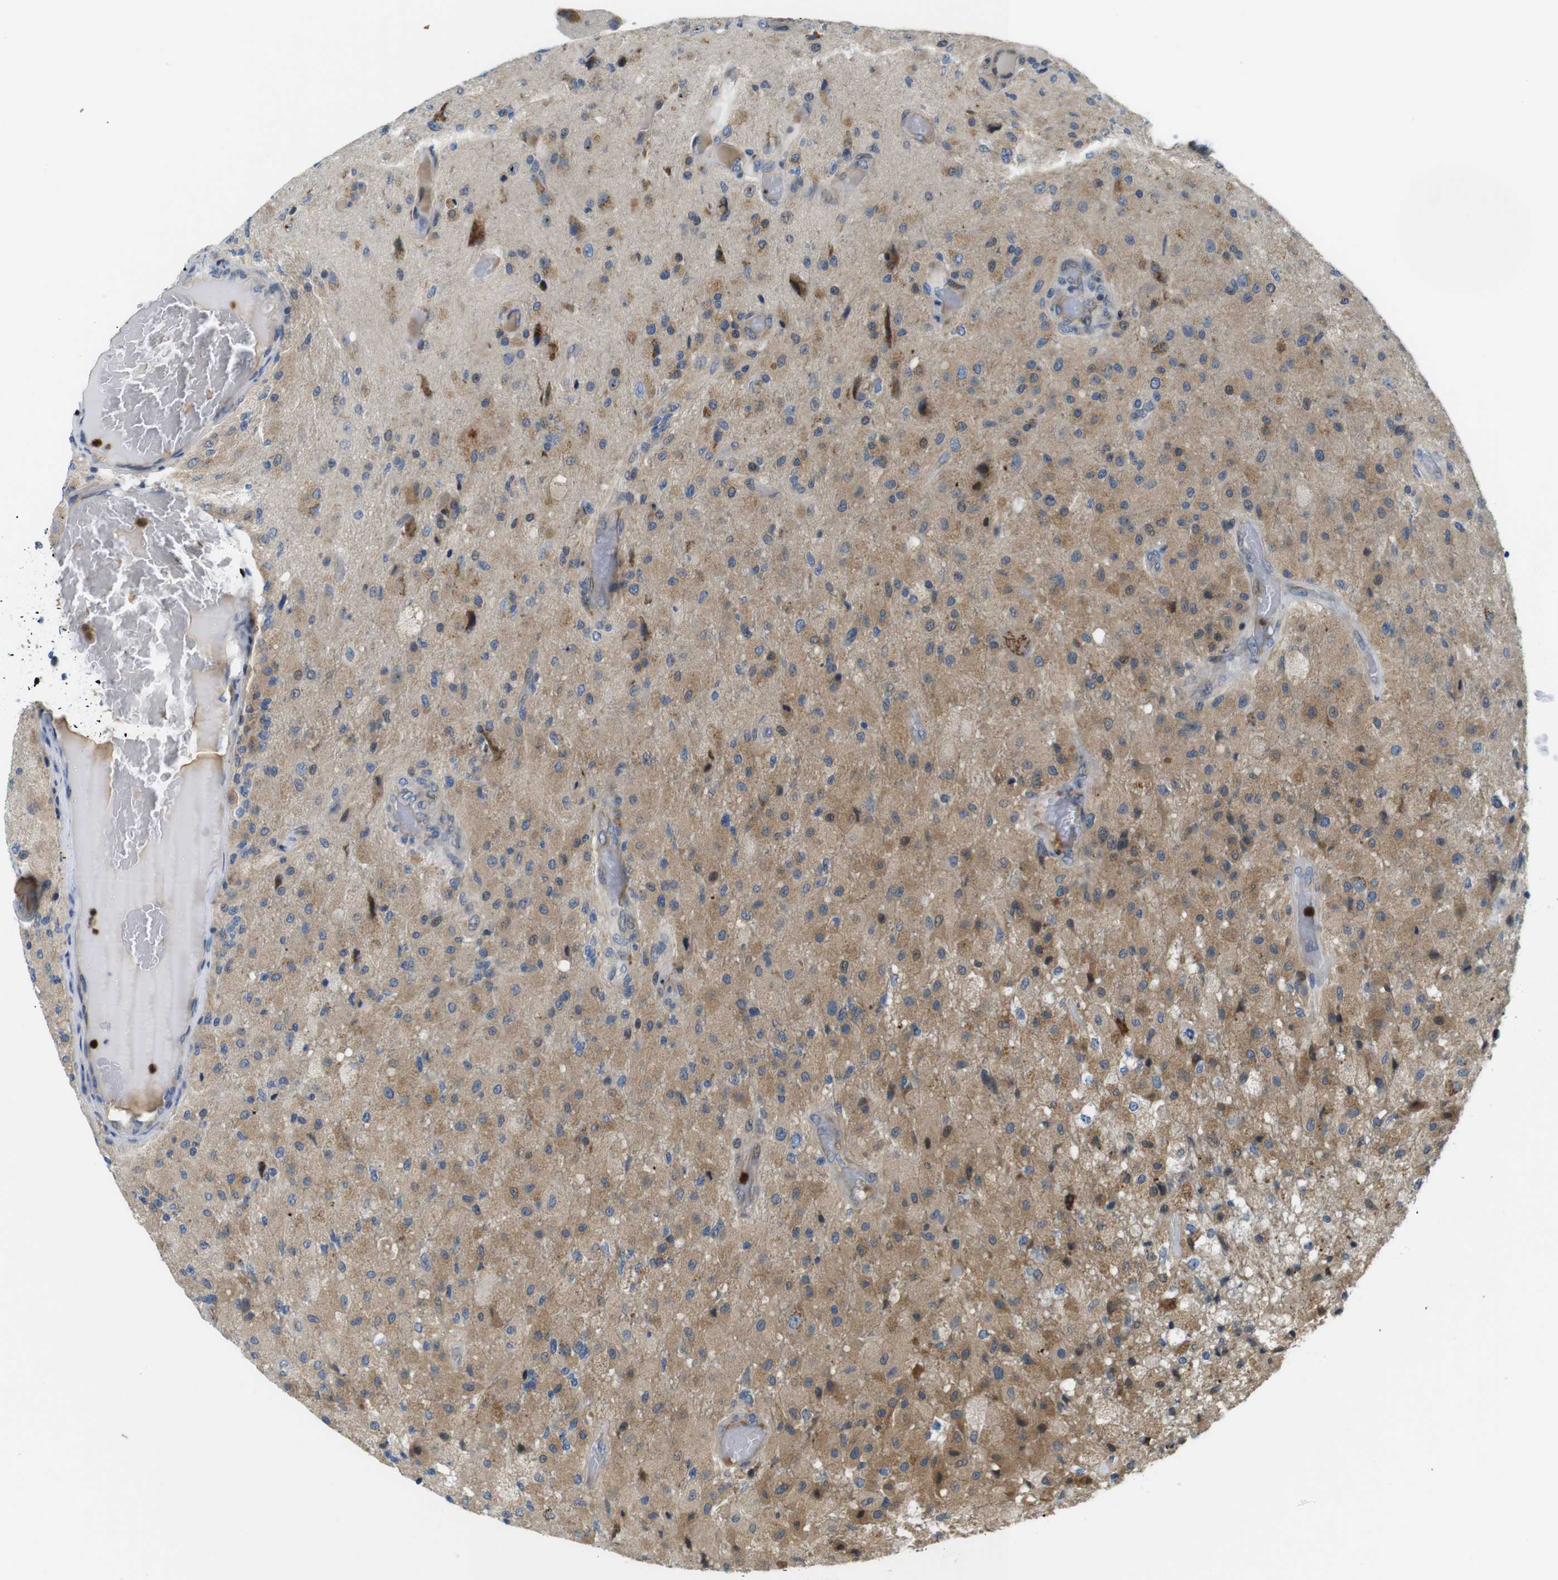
{"staining": {"intensity": "moderate", "quantity": "25%-75%", "location": "cytoplasmic/membranous"}, "tissue": "glioma", "cell_type": "Tumor cells", "image_type": "cancer", "snomed": [{"axis": "morphology", "description": "Normal tissue, NOS"}, {"axis": "morphology", "description": "Glioma, malignant, High grade"}, {"axis": "topography", "description": "Cerebral cortex"}], "caption": "Protein expression analysis of human glioma reveals moderate cytoplasmic/membranous positivity in approximately 25%-75% of tumor cells.", "gene": "ZDHHC3", "patient": {"sex": "male", "age": 77}}